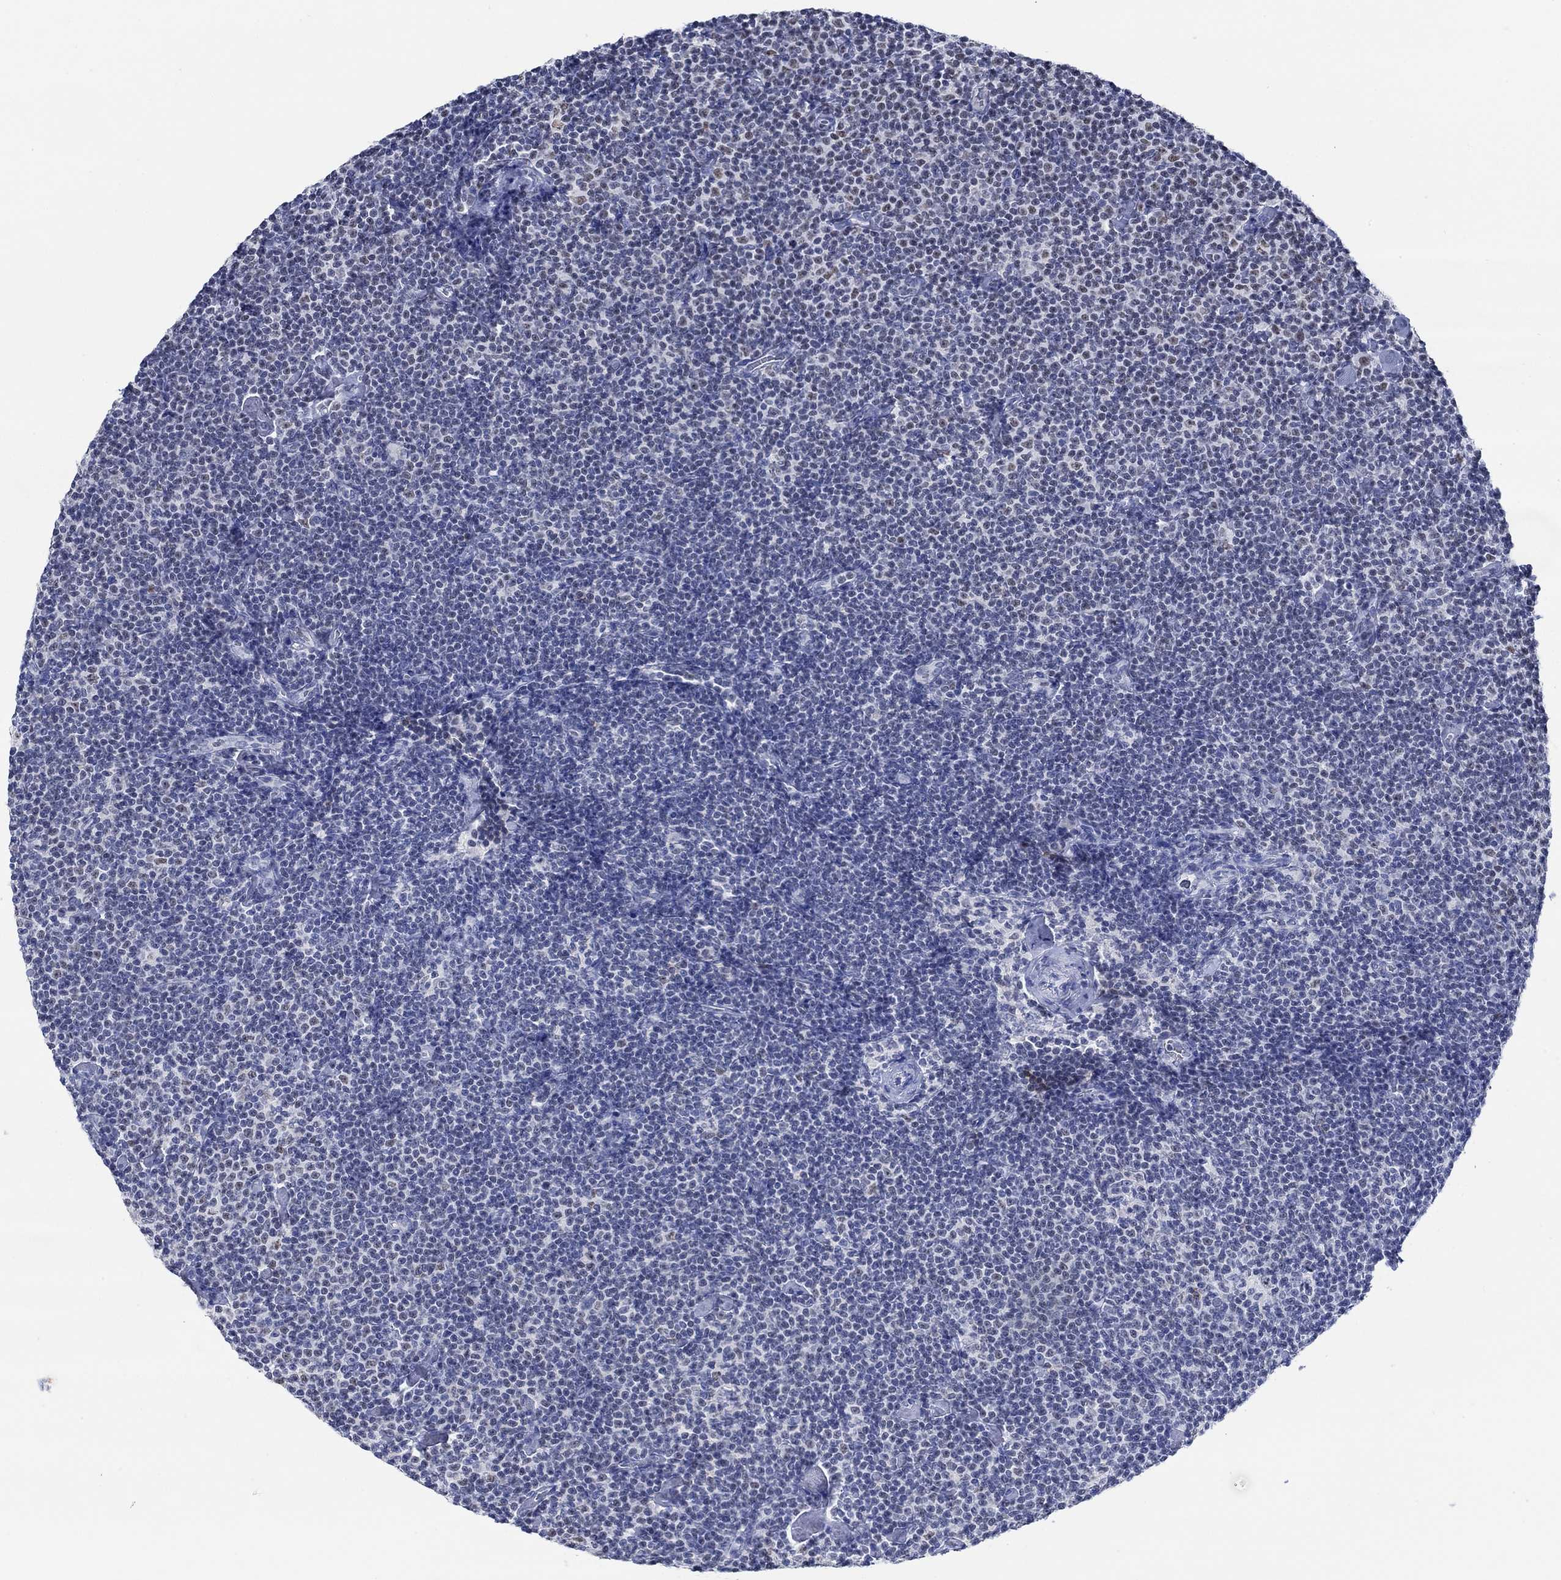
{"staining": {"intensity": "negative", "quantity": "none", "location": "none"}, "tissue": "lymphoma", "cell_type": "Tumor cells", "image_type": "cancer", "snomed": [{"axis": "morphology", "description": "Malignant lymphoma, non-Hodgkin's type, Low grade"}, {"axis": "topography", "description": "Lymph node"}], "caption": "Protein analysis of low-grade malignant lymphoma, non-Hodgkin's type exhibits no significant staining in tumor cells.", "gene": "PPP1R17", "patient": {"sex": "male", "age": 81}}